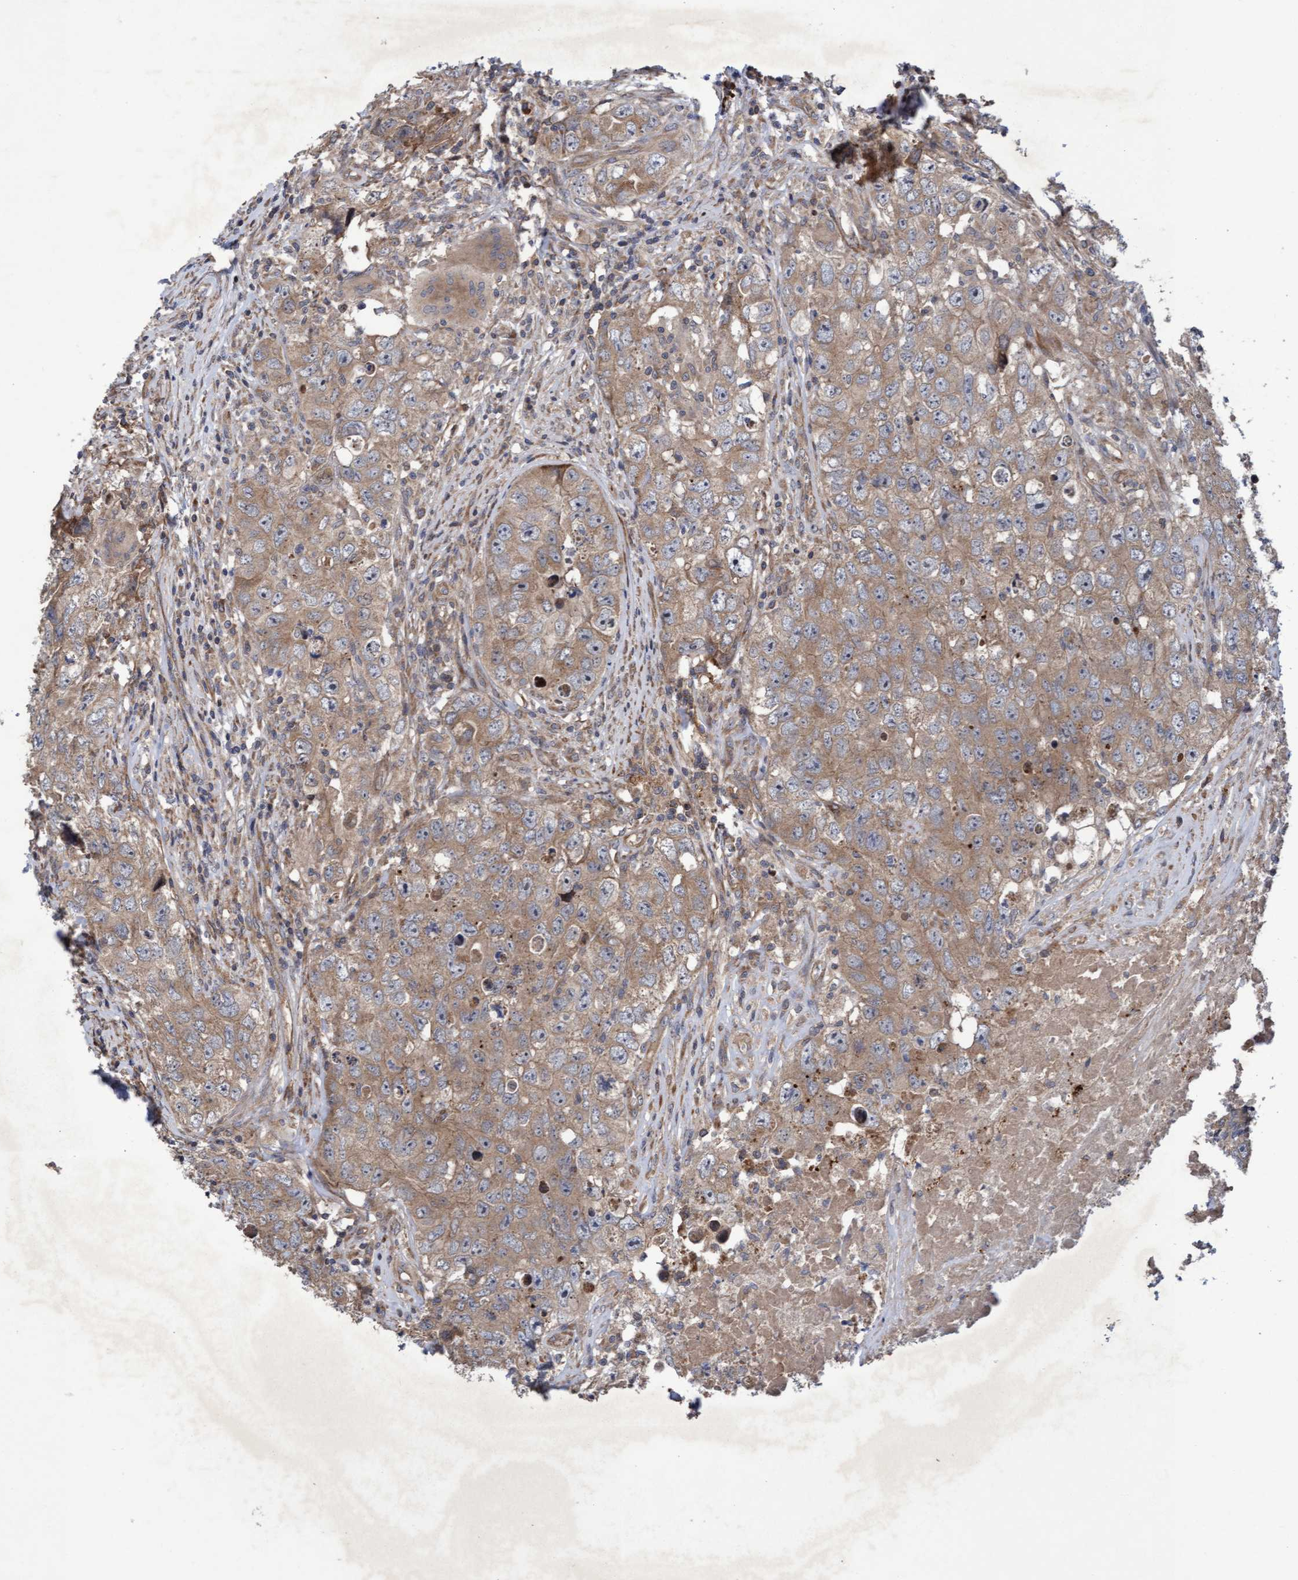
{"staining": {"intensity": "moderate", "quantity": ">75%", "location": "cytoplasmic/membranous"}, "tissue": "testis cancer", "cell_type": "Tumor cells", "image_type": "cancer", "snomed": [{"axis": "morphology", "description": "Seminoma, NOS"}, {"axis": "morphology", "description": "Carcinoma, Embryonal, NOS"}, {"axis": "topography", "description": "Testis"}], "caption": "Immunohistochemistry (IHC) staining of seminoma (testis), which reveals medium levels of moderate cytoplasmic/membranous expression in approximately >75% of tumor cells indicating moderate cytoplasmic/membranous protein staining. The staining was performed using DAB (brown) for protein detection and nuclei were counterstained in hematoxylin (blue).", "gene": "ELP5", "patient": {"sex": "male", "age": 43}}